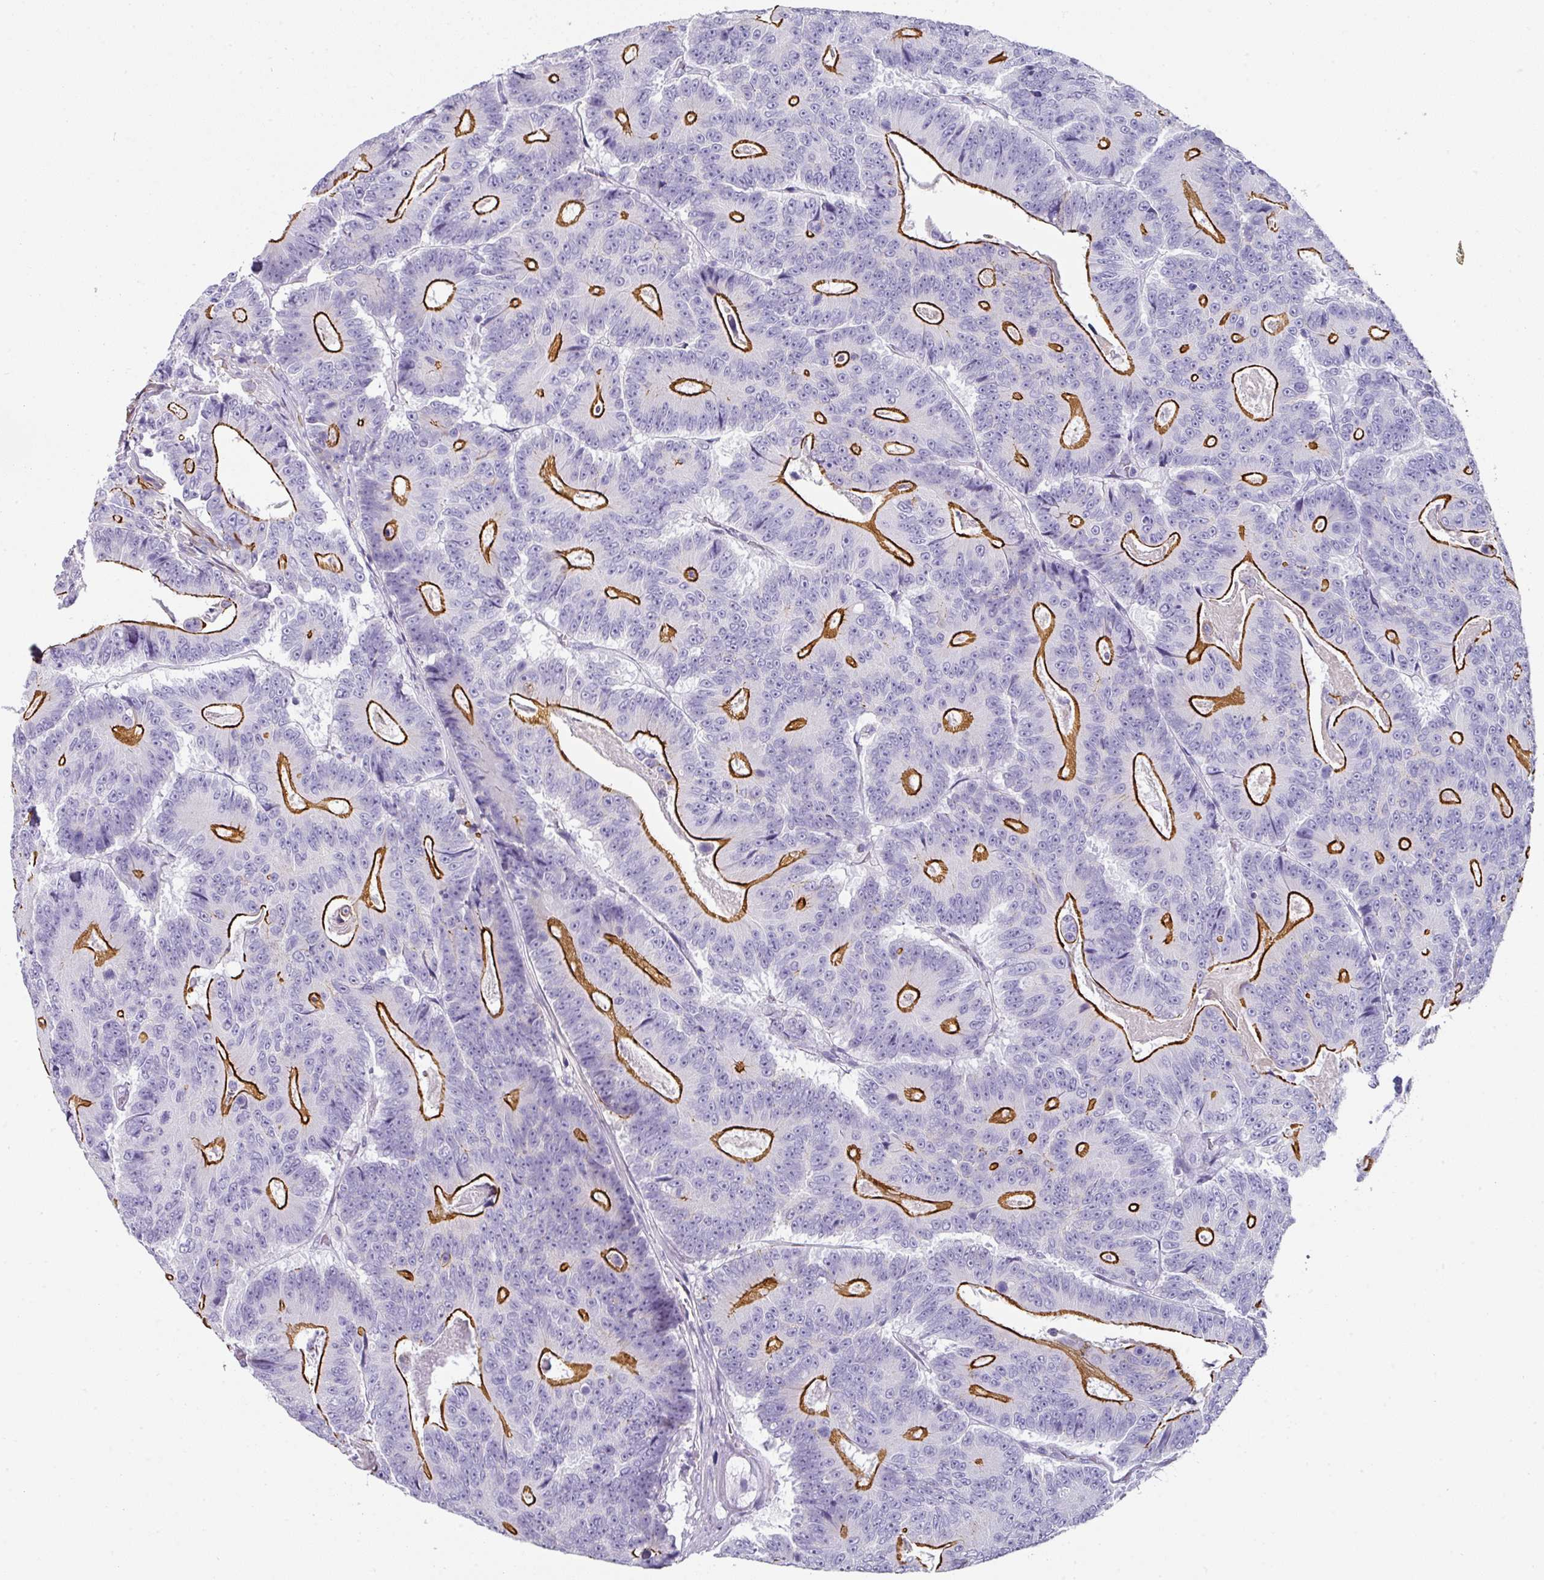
{"staining": {"intensity": "strong", "quantity": "25%-75%", "location": "cytoplasmic/membranous"}, "tissue": "colorectal cancer", "cell_type": "Tumor cells", "image_type": "cancer", "snomed": [{"axis": "morphology", "description": "Adenocarcinoma, NOS"}, {"axis": "topography", "description": "Colon"}], "caption": "Adenocarcinoma (colorectal) was stained to show a protein in brown. There is high levels of strong cytoplasmic/membranous positivity in approximately 25%-75% of tumor cells.", "gene": "ANKRD29", "patient": {"sex": "male", "age": 83}}